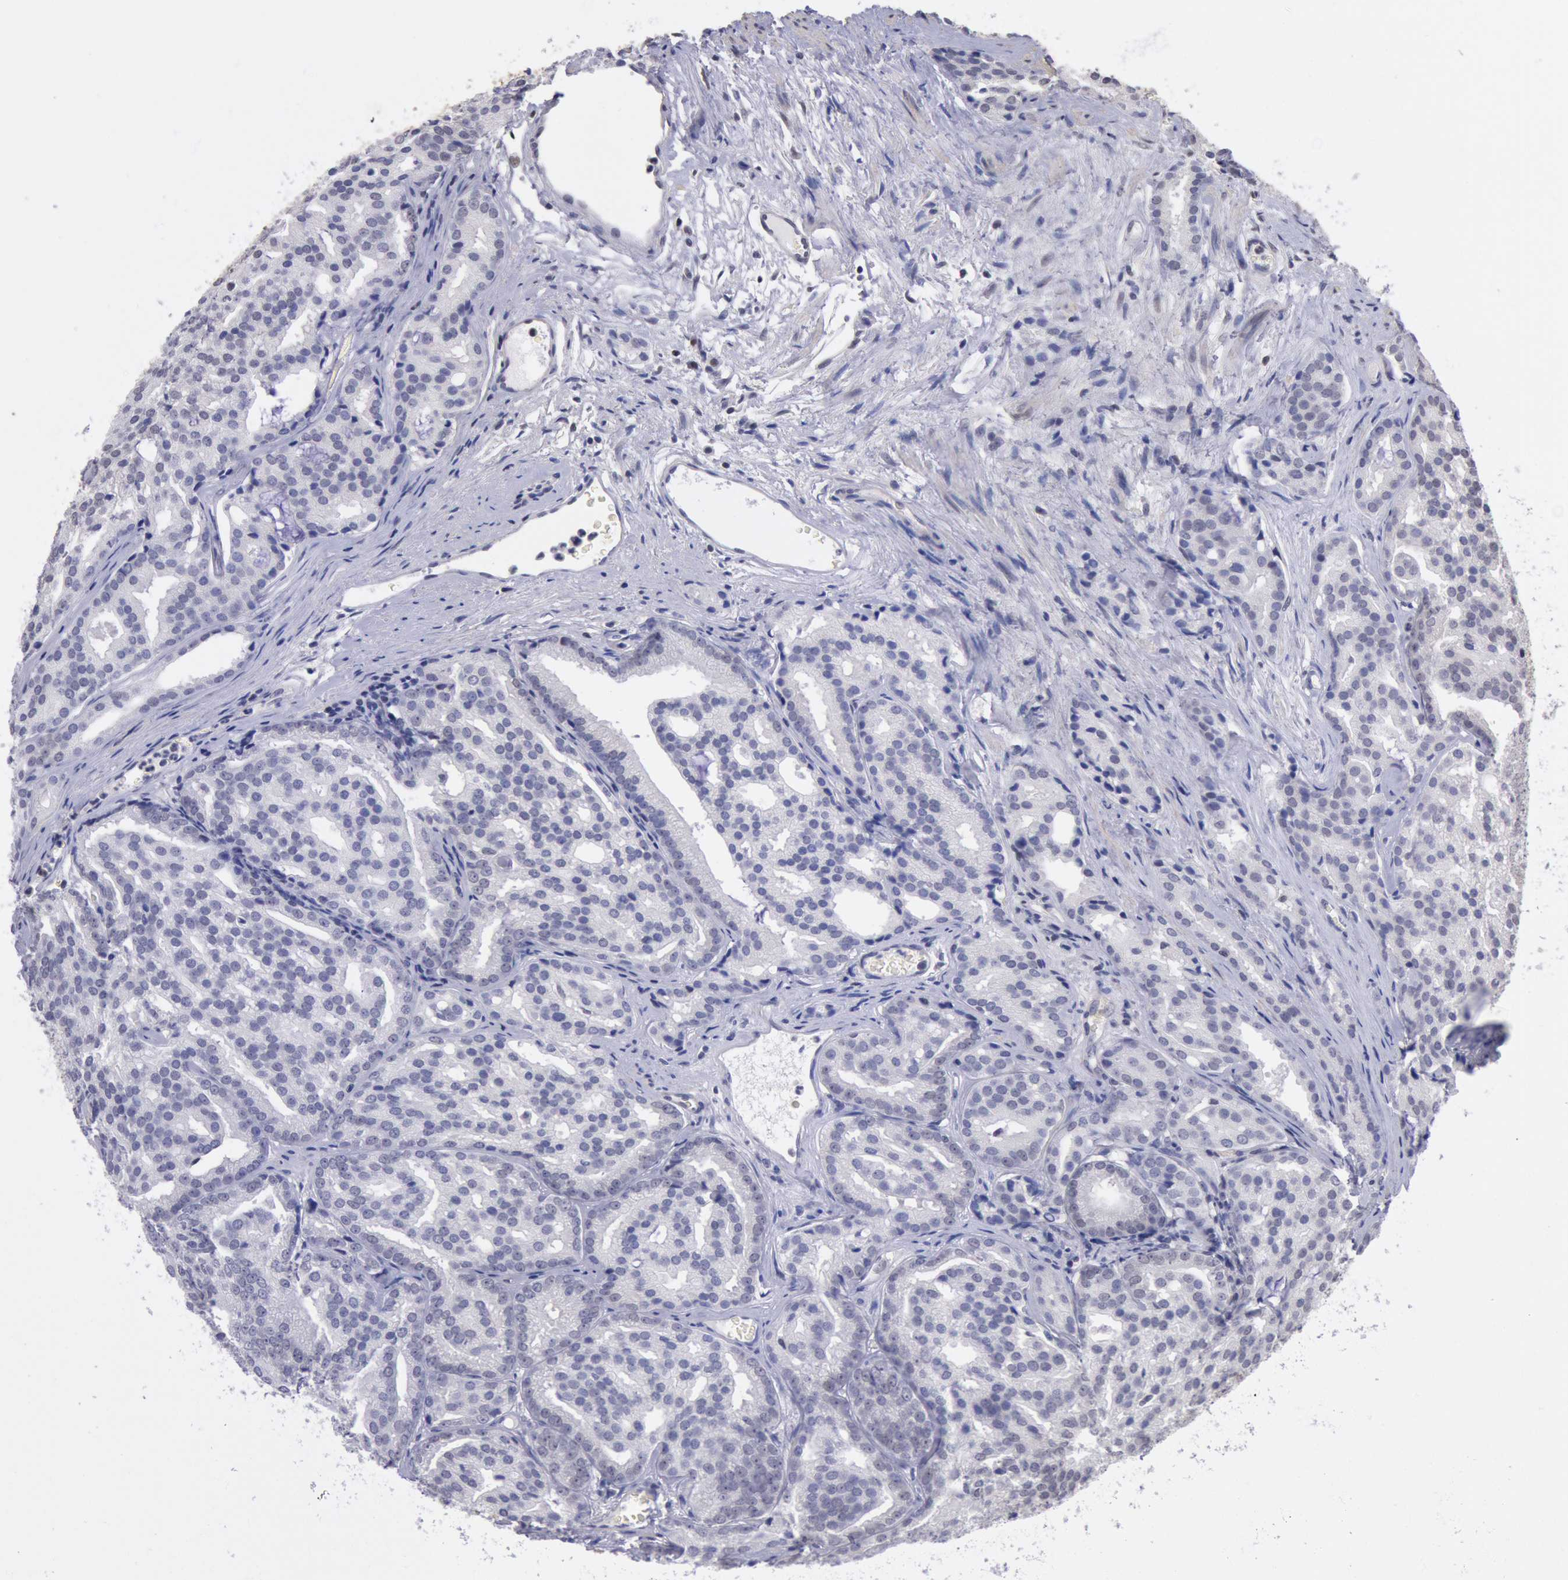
{"staining": {"intensity": "negative", "quantity": "none", "location": "none"}, "tissue": "prostate cancer", "cell_type": "Tumor cells", "image_type": "cancer", "snomed": [{"axis": "morphology", "description": "Adenocarcinoma, High grade"}, {"axis": "topography", "description": "Prostate"}], "caption": "Immunohistochemical staining of human prostate high-grade adenocarcinoma shows no significant expression in tumor cells.", "gene": "MYH7", "patient": {"sex": "male", "age": 64}}